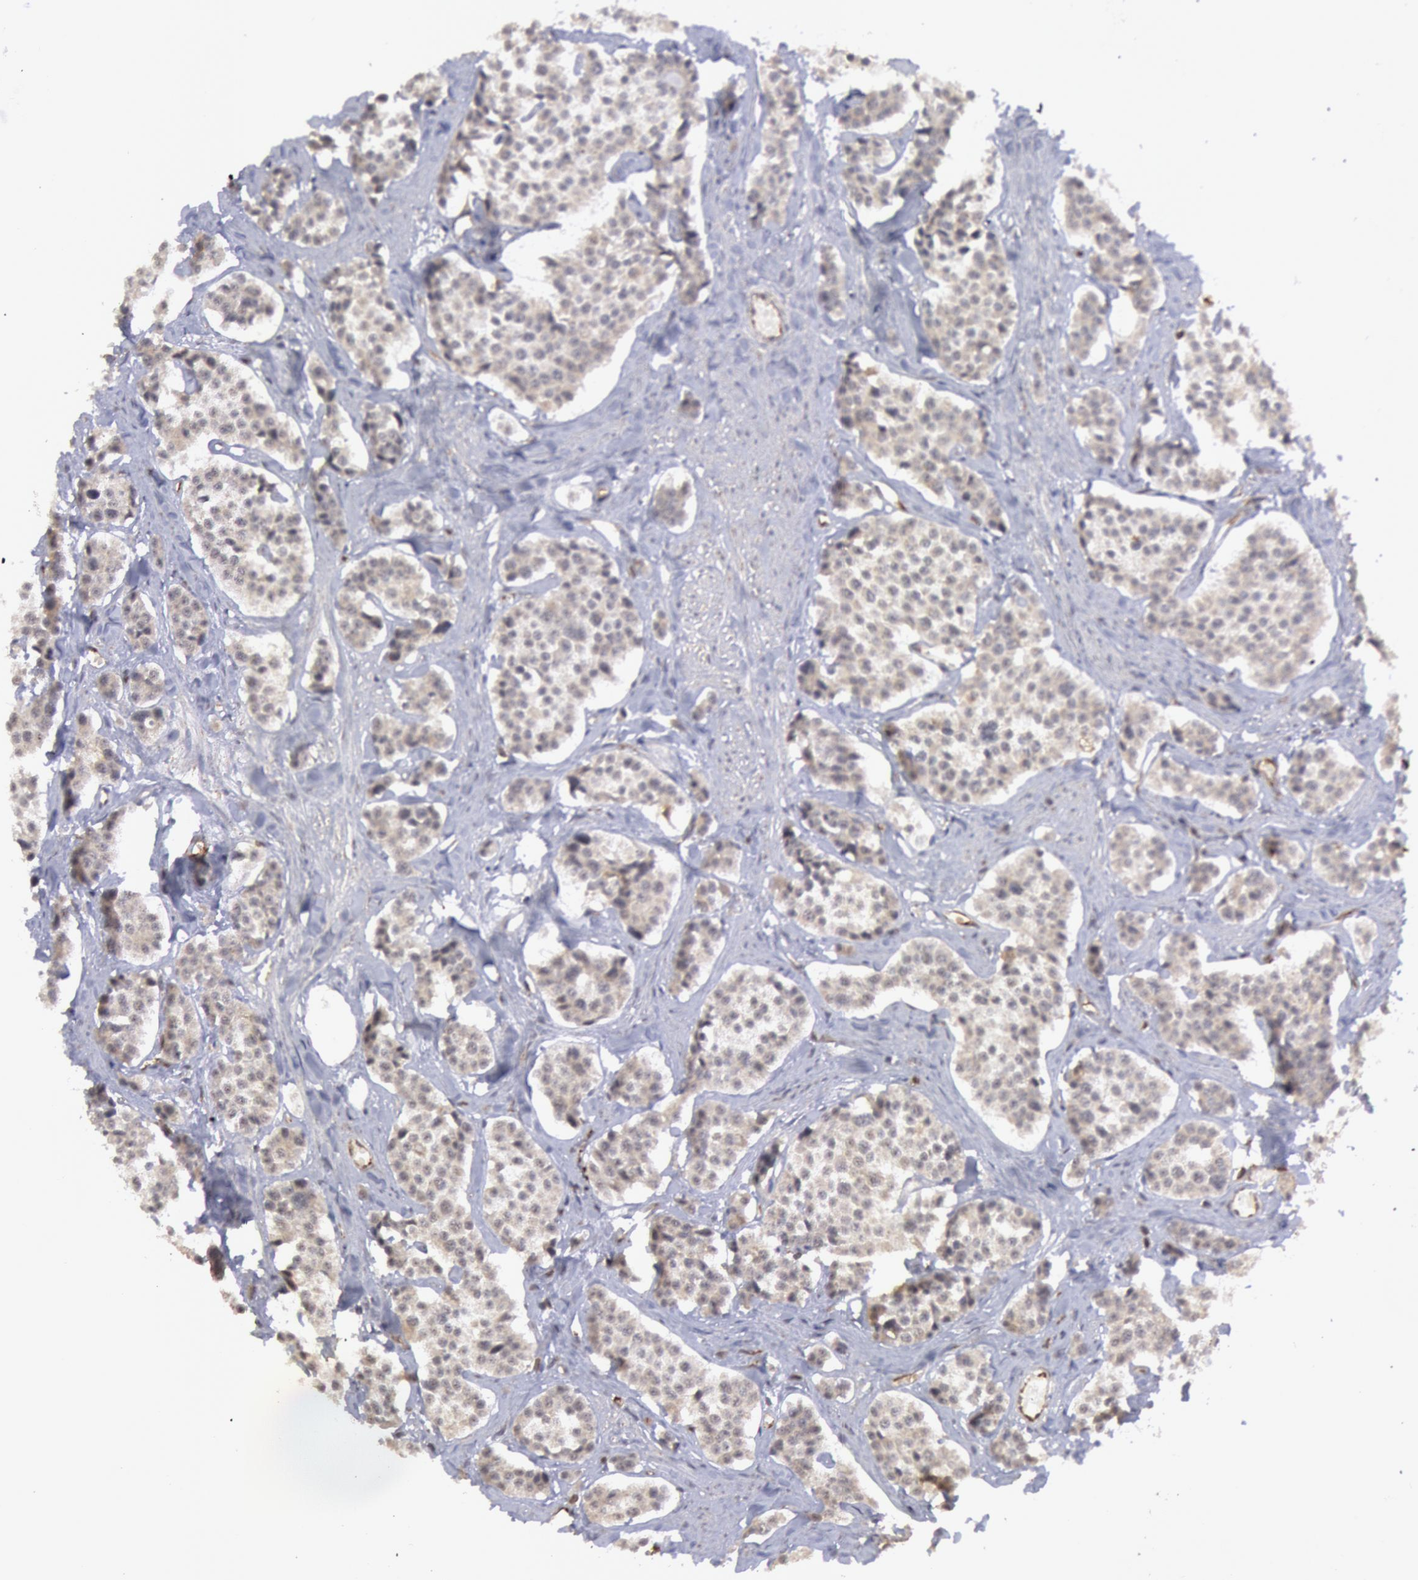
{"staining": {"intensity": "negative", "quantity": "none", "location": "none"}, "tissue": "carcinoid", "cell_type": "Tumor cells", "image_type": "cancer", "snomed": [{"axis": "morphology", "description": "Carcinoid, malignant, NOS"}, {"axis": "topography", "description": "Small intestine"}], "caption": "Tumor cells show no significant protein staining in carcinoid.", "gene": "TAP2", "patient": {"sex": "male", "age": 60}}